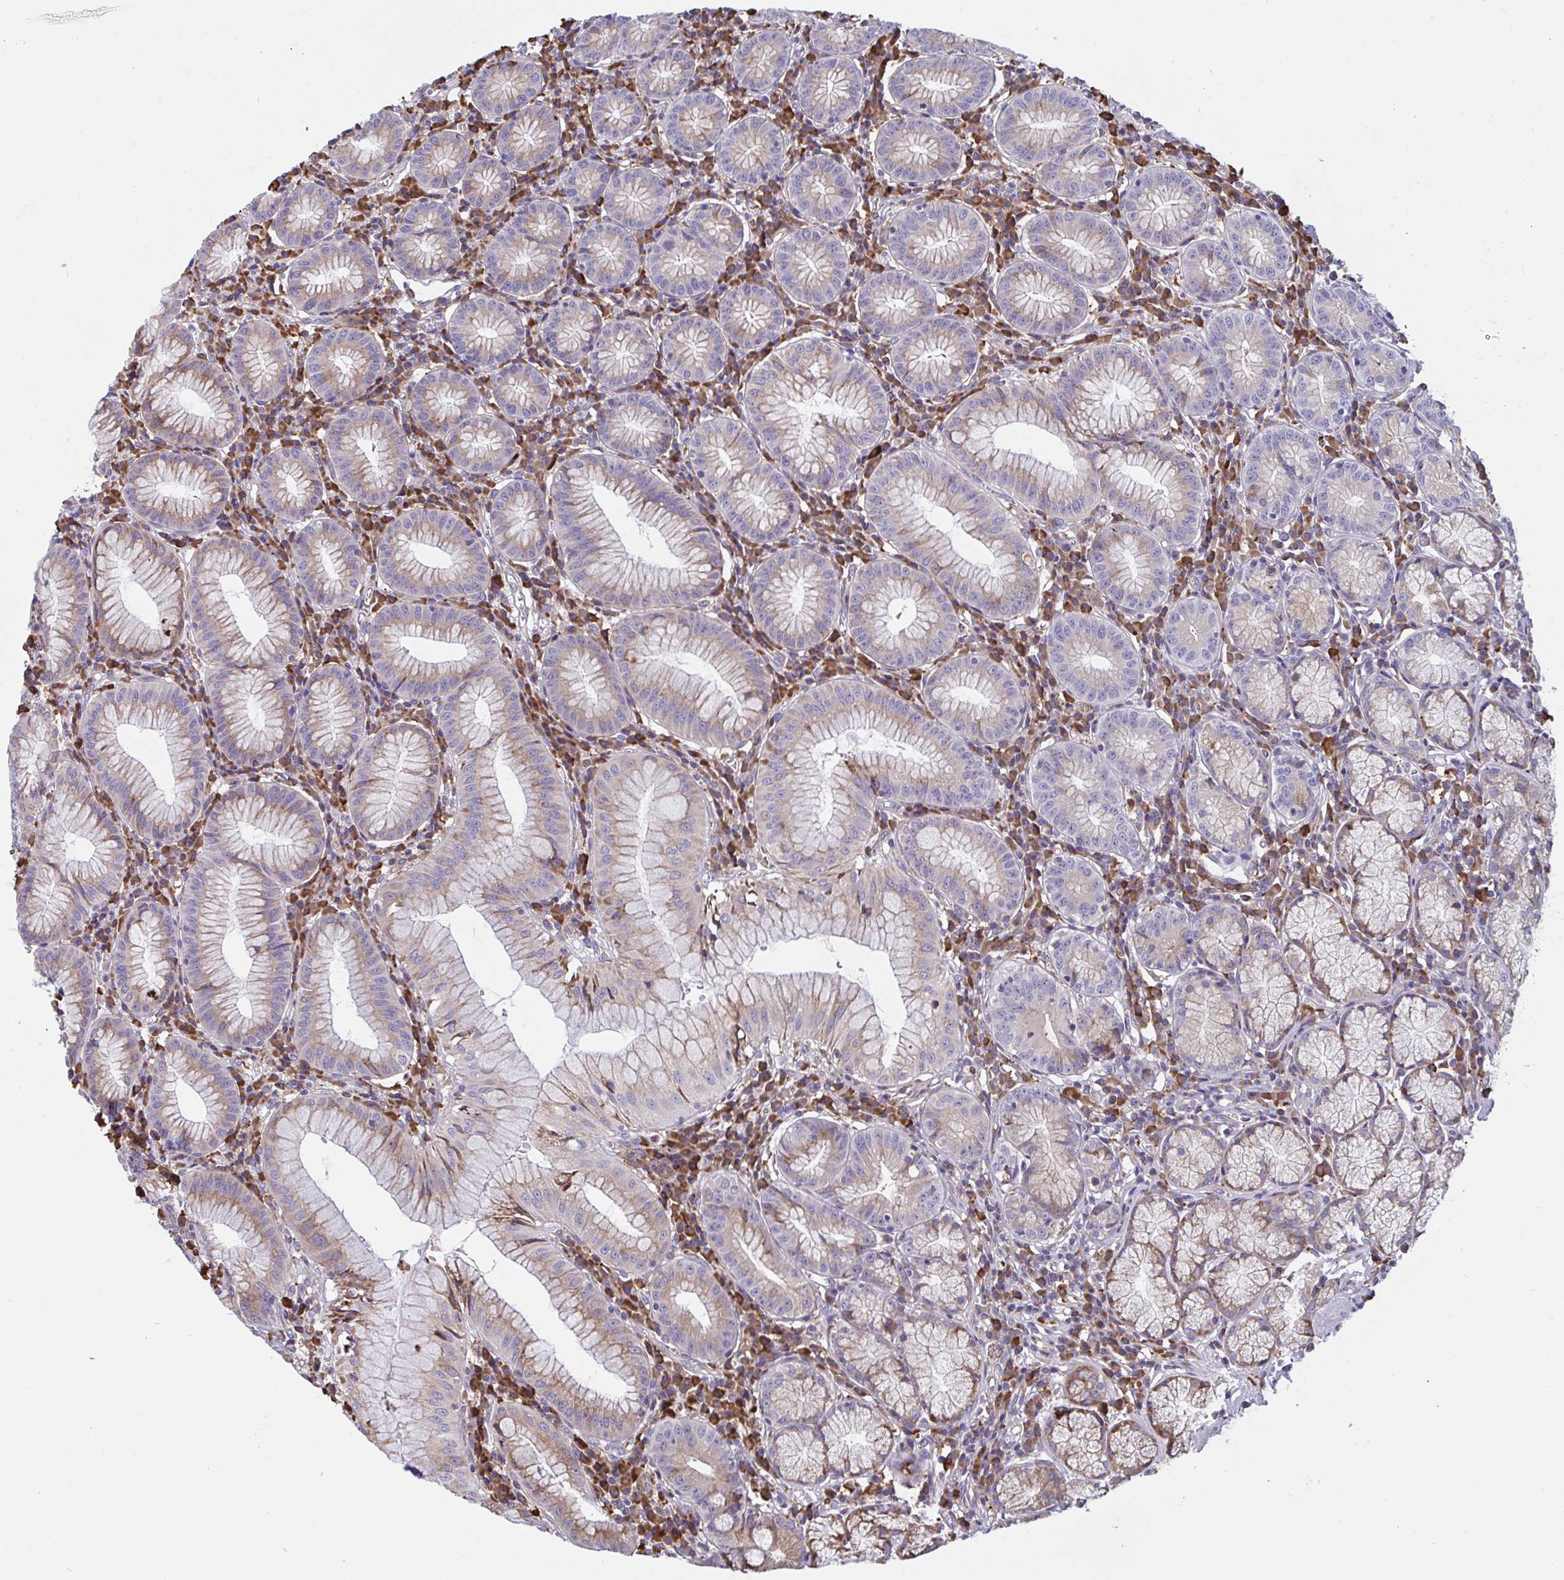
{"staining": {"intensity": "weak", "quantity": "25%-75%", "location": "cytoplasmic/membranous"}, "tissue": "stomach", "cell_type": "Glandular cells", "image_type": "normal", "snomed": [{"axis": "morphology", "description": "Normal tissue, NOS"}, {"axis": "topography", "description": "Stomach"}], "caption": "The image displays immunohistochemical staining of benign stomach. There is weak cytoplasmic/membranous positivity is present in approximately 25%-75% of glandular cells. (DAB (3,3'-diaminobenzidine) IHC with brightfield microscopy, high magnification).", "gene": "MYMK", "patient": {"sex": "male", "age": 55}}